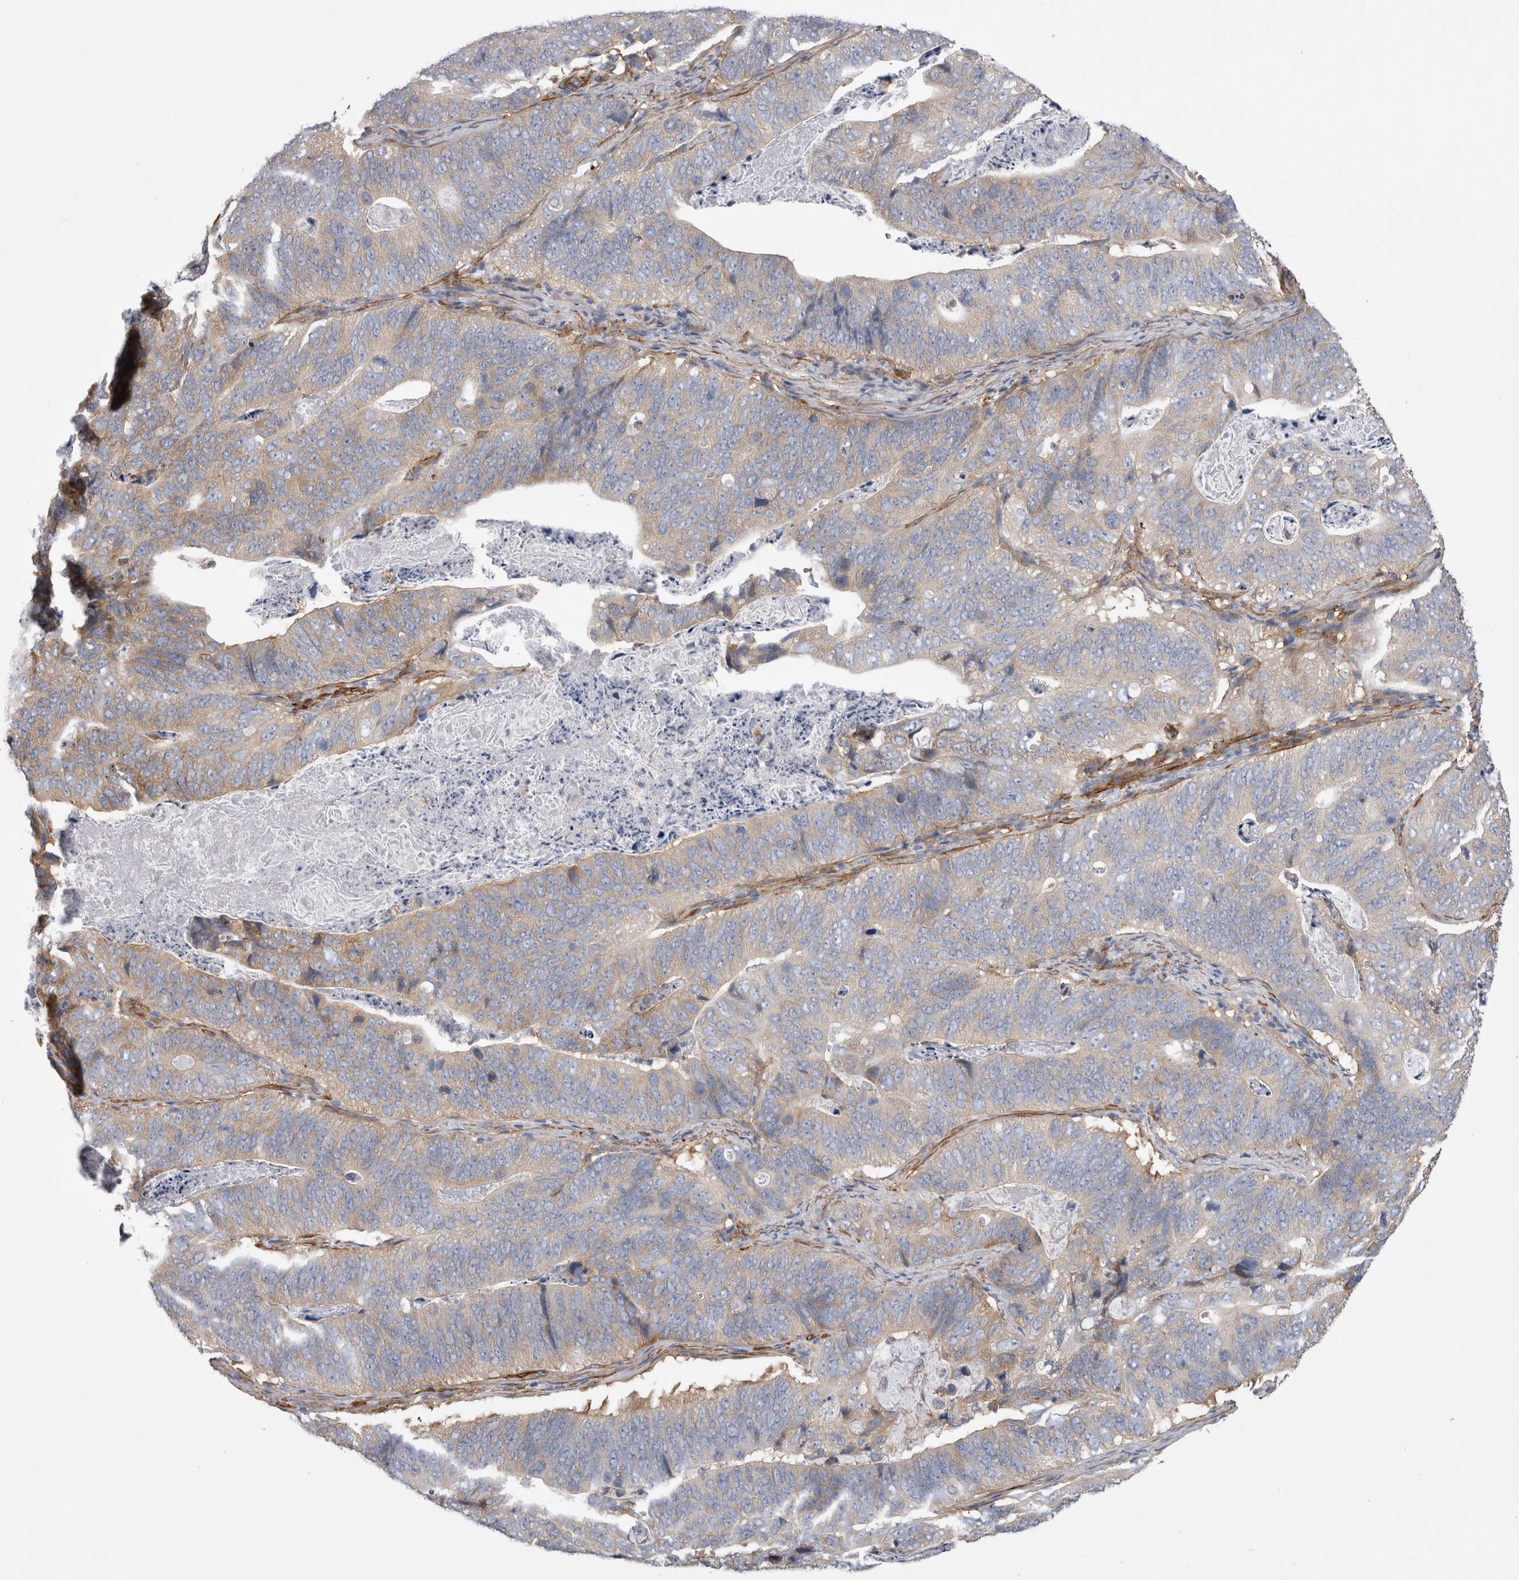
{"staining": {"intensity": "weak", "quantity": "<25%", "location": "cytoplasmic/membranous"}, "tissue": "stomach cancer", "cell_type": "Tumor cells", "image_type": "cancer", "snomed": [{"axis": "morphology", "description": "Normal tissue, NOS"}, {"axis": "morphology", "description": "Adenocarcinoma, NOS"}, {"axis": "topography", "description": "Stomach"}], "caption": "A high-resolution micrograph shows immunohistochemistry staining of stomach cancer, which demonstrates no significant staining in tumor cells.", "gene": "EPRS1", "patient": {"sex": "female", "age": 89}}